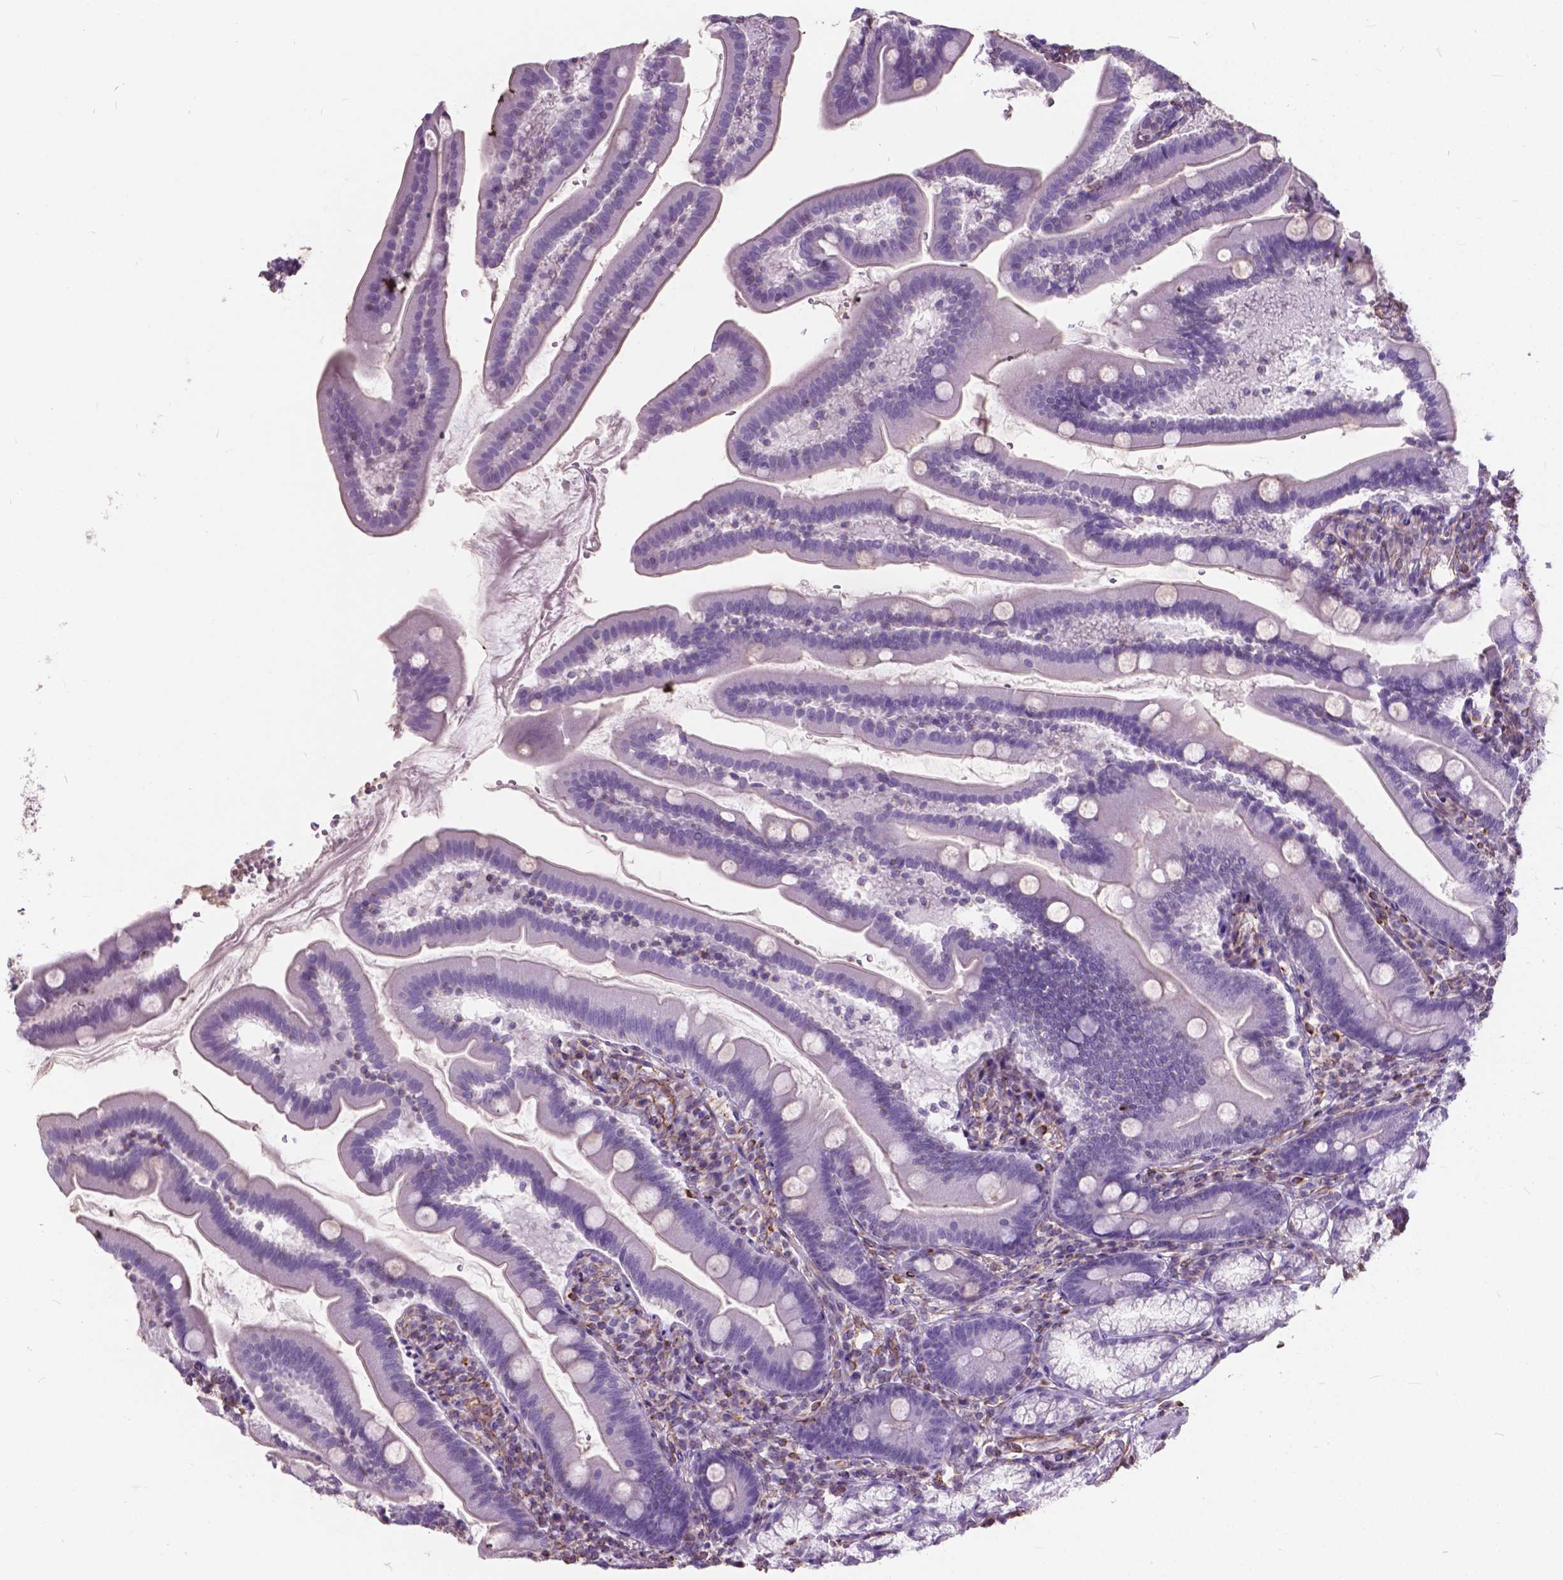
{"staining": {"intensity": "negative", "quantity": "none", "location": "none"}, "tissue": "duodenum", "cell_type": "Glandular cells", "image_type": "normal", "snomed": [{"axis": "morphology", "description": "Normal tissue, NOS"}, {"axis": "topography", "description": "Duodenum"}], "caption": "High power microscopy histopathology image of an IHC histopathology image of benign duodenum, revealing no significant expression in glandular cells. (Immunohistochemistry, brightfield microscopy, high magnification).", "gene": "AMOT", "patient": {"sex": "female", "age": 67}}